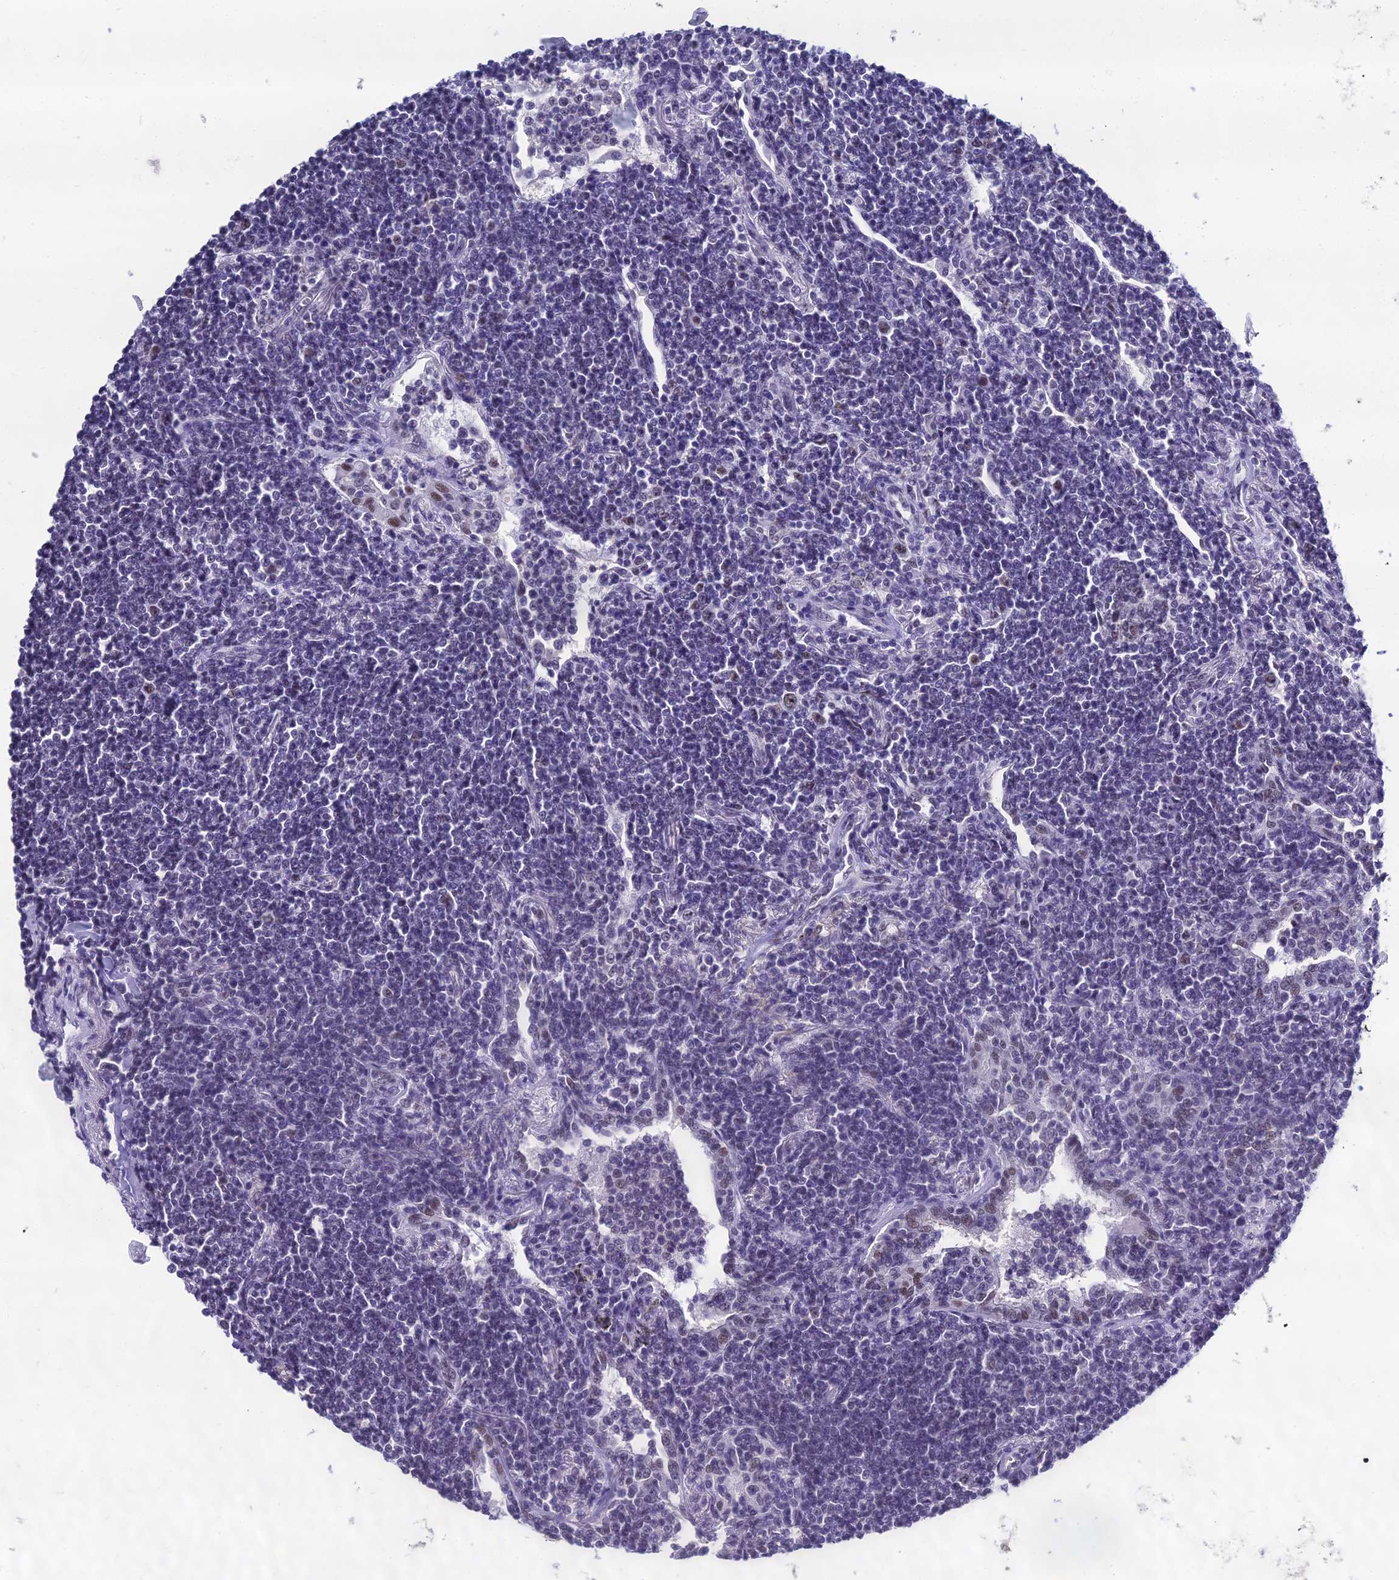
{"staining": {"intensity": "negative", "quantity": "none", "location": "none"}, "tissue": "lymphoma", "cell_type": "Tumor cells", "image_type": "cancer", "snomed": [{"axis": "morphology", "description": "Malignant lymphoma, non-Hodgkin's type, Low grade"}, {"axis": "topography", "description": "Lung"}], "caption": "DAB (3,3'-diaminobenzidine) immunohistochemical staining of lymphoma shows no significant staining in tumor cells. (Brightfield microscopy of DAB (3,3'-diaminobenzidine) IHC at high magnification).", "gene": "PPP4R2", "patient": {"sex": "female", "age": 71}}